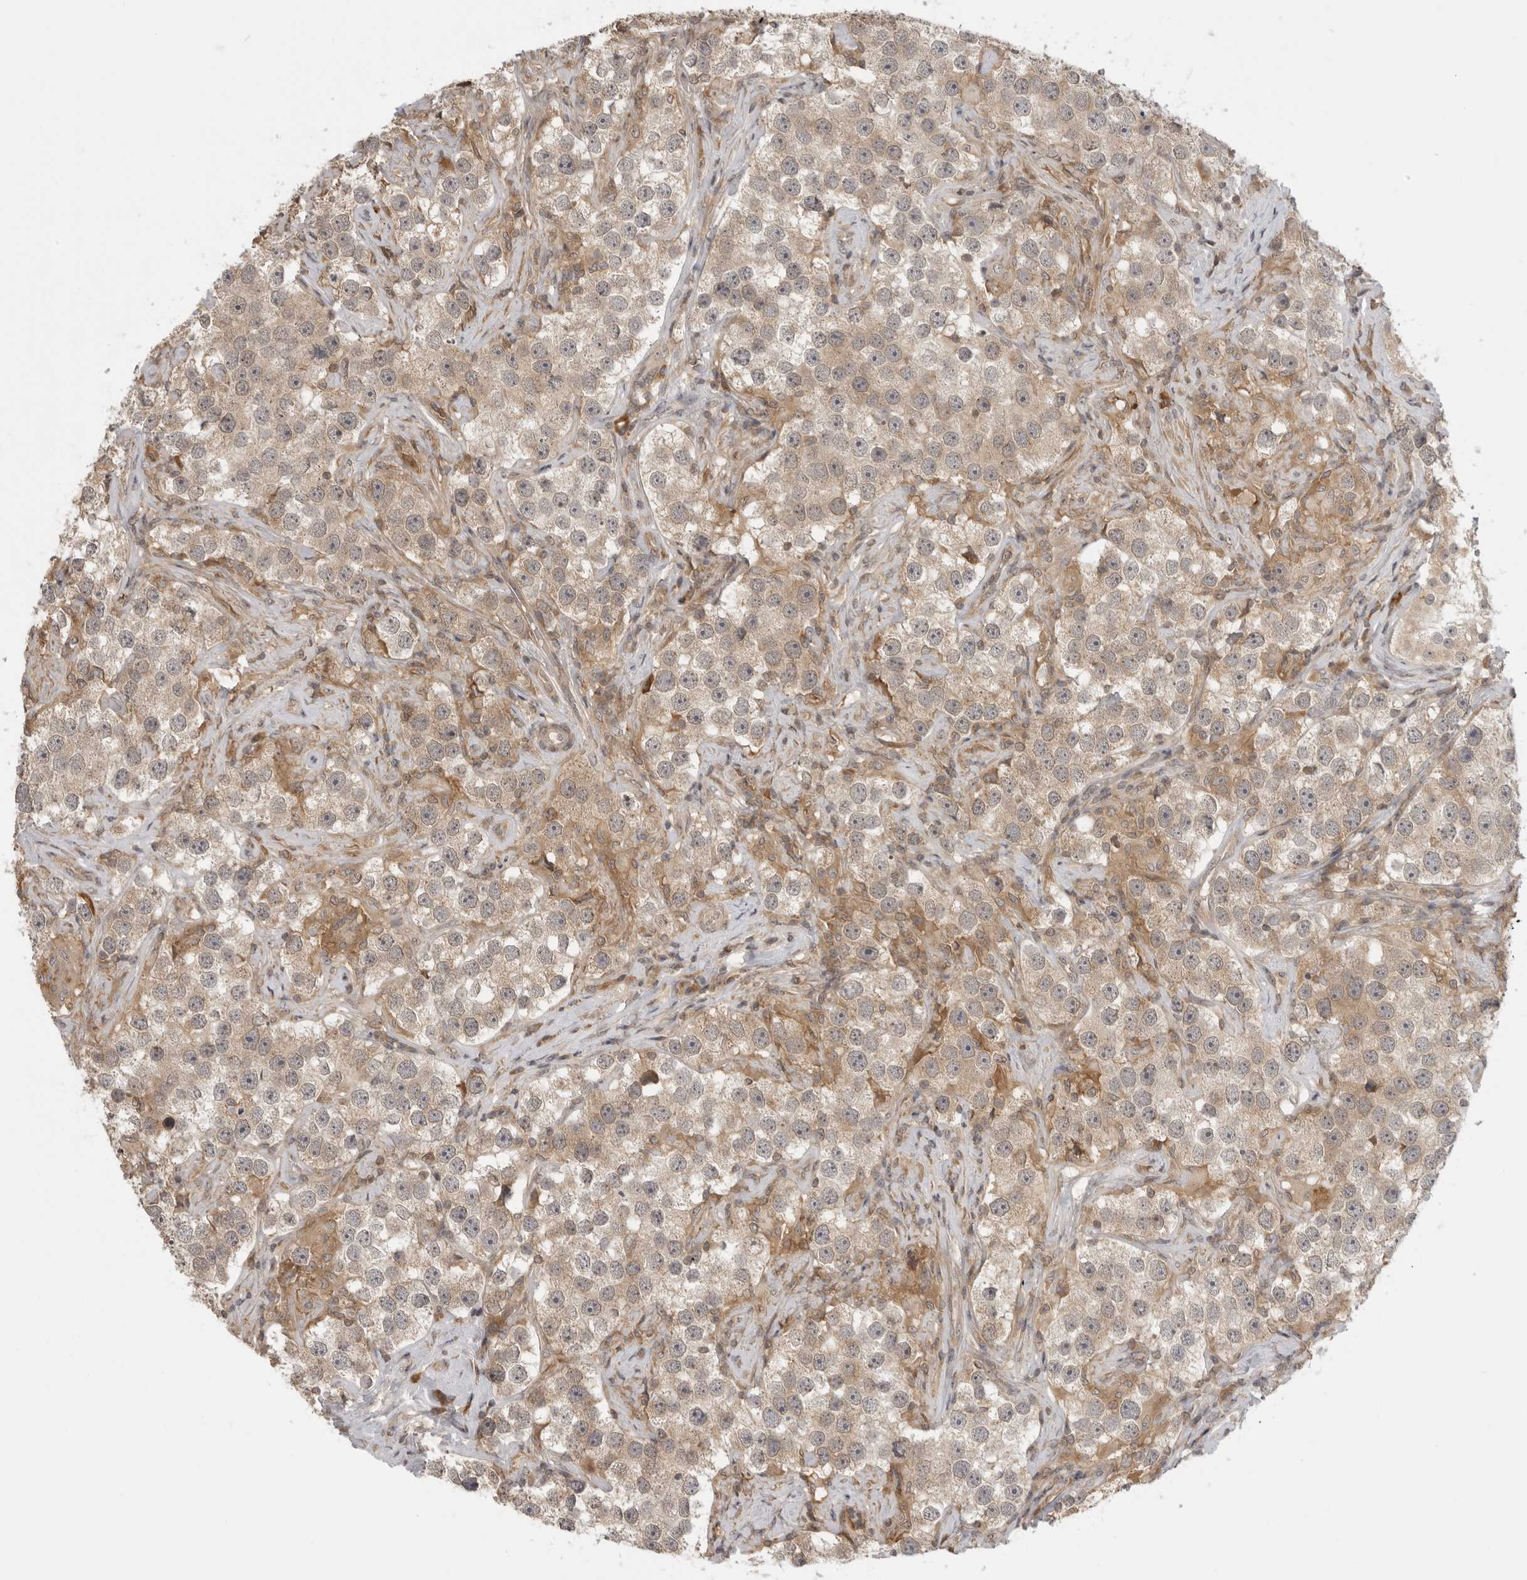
{"staining": {"intensity": "weak", "quantity": ">75%", "location": "cytoplasmic/membranous"}, "tissue": "testis cancer", "cell_type": "Tumor cells", "image_type": "cancer", "snomed": [{"axis": "morphology", "description": "Seminoma, NOS"}, {"axis": "topography", "description": "Testis"}], "caption": "This is an image of immunohistochemistry staining of testis seminoma, which shows weak expression in the cytoplasmic/membranous of tumor cells.", "gene": "PRRC2A", "patient": {"sex": "male", "age": 49}}